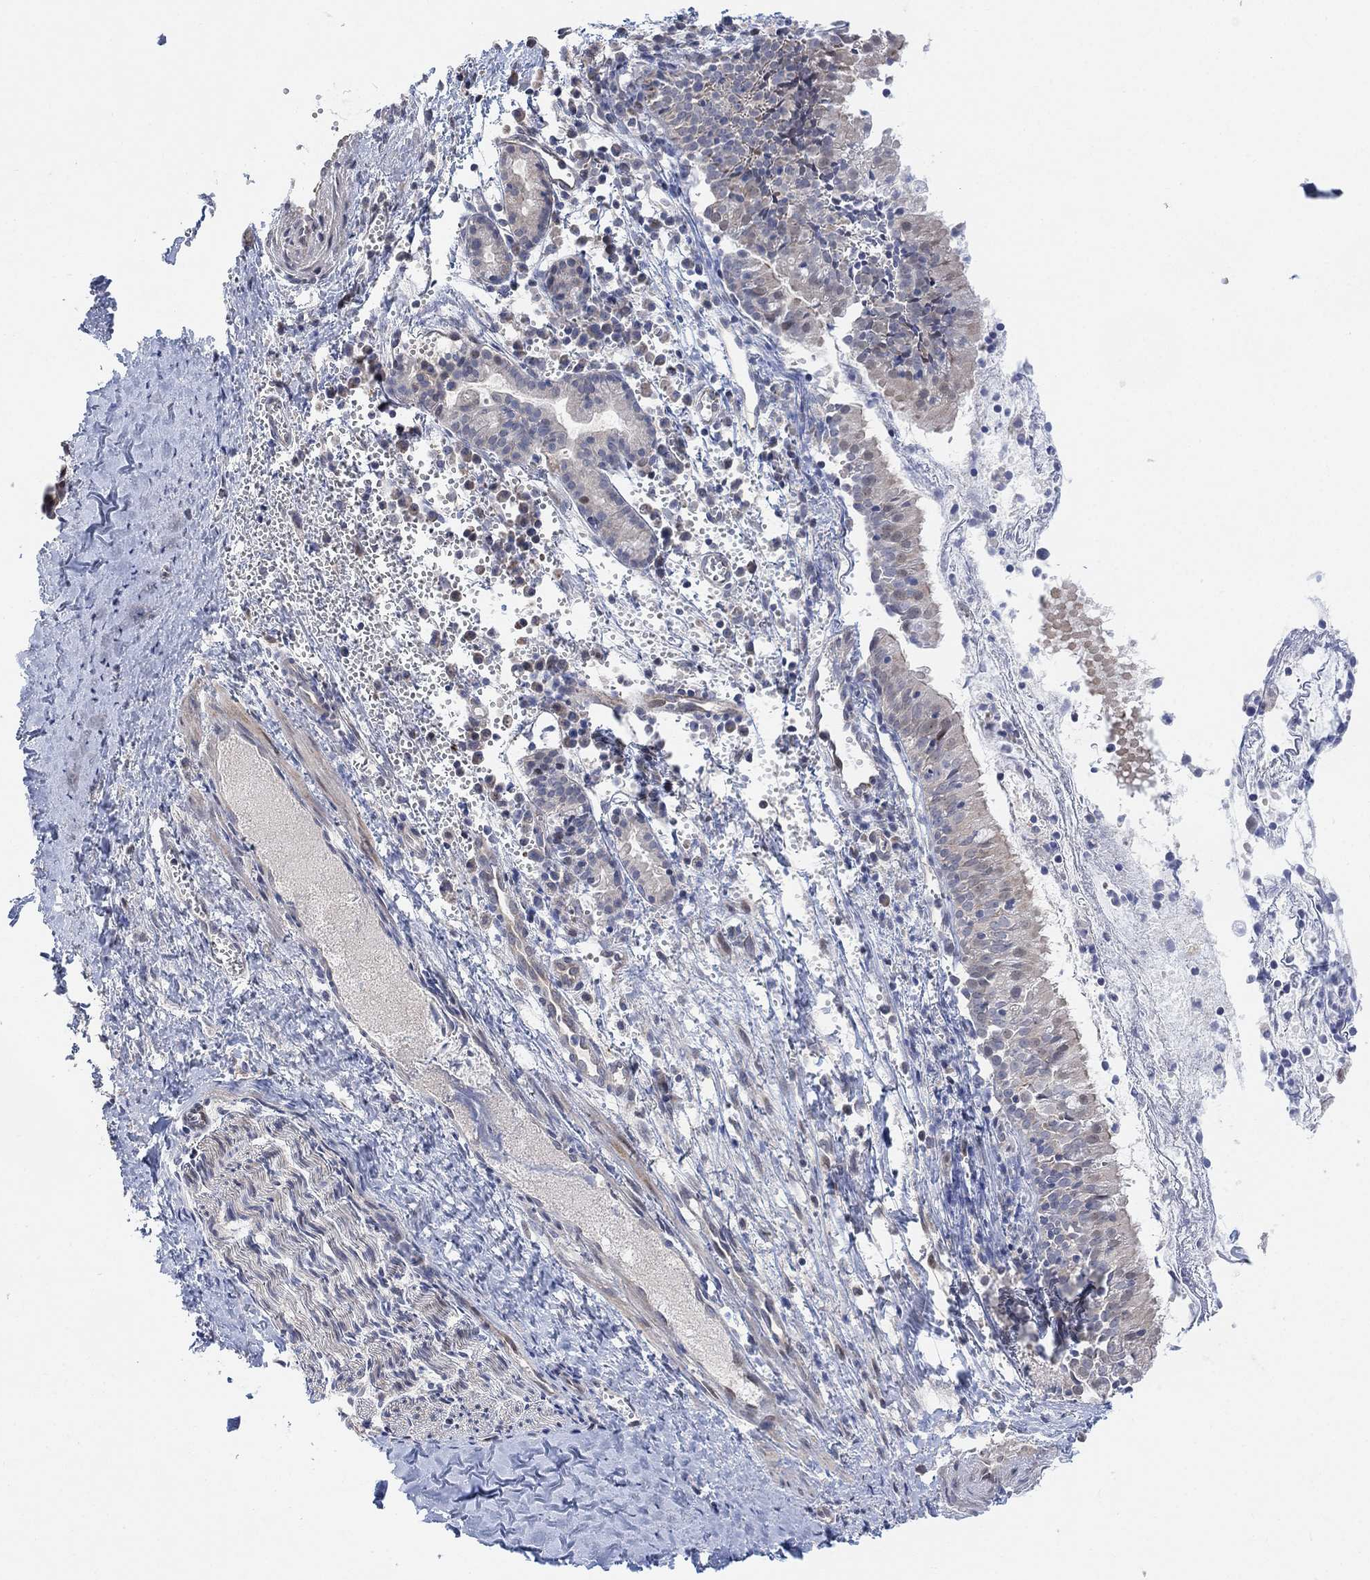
{"staining": {"intensity": "weak", "quantity": "<25%", "location": "cytoplasmic/membranous"}, "tissue": "nasopharynx", "cell_type": "Respiratory epithelial cells", "image_type": "normal", "snomed": [{"axis": "morphology", "description": "Normal tissue, NOS"}, {"axis": "topography", "description": "Nasopharynx"}], "caption": "This histopathology image is of unremarkable nasopharynx stained with IHC to label a protein in brown with the nuclei are counter-stained blue. There is no staining in respiratory epithelial cells. The staining was performed using DAB to visualize the protein expression in brown, while the nuclei were stained in blue with hematoxylin (Magnification: 20x).", "gene": "CNTF", "patient": {"sex": "male", "age": 9}}